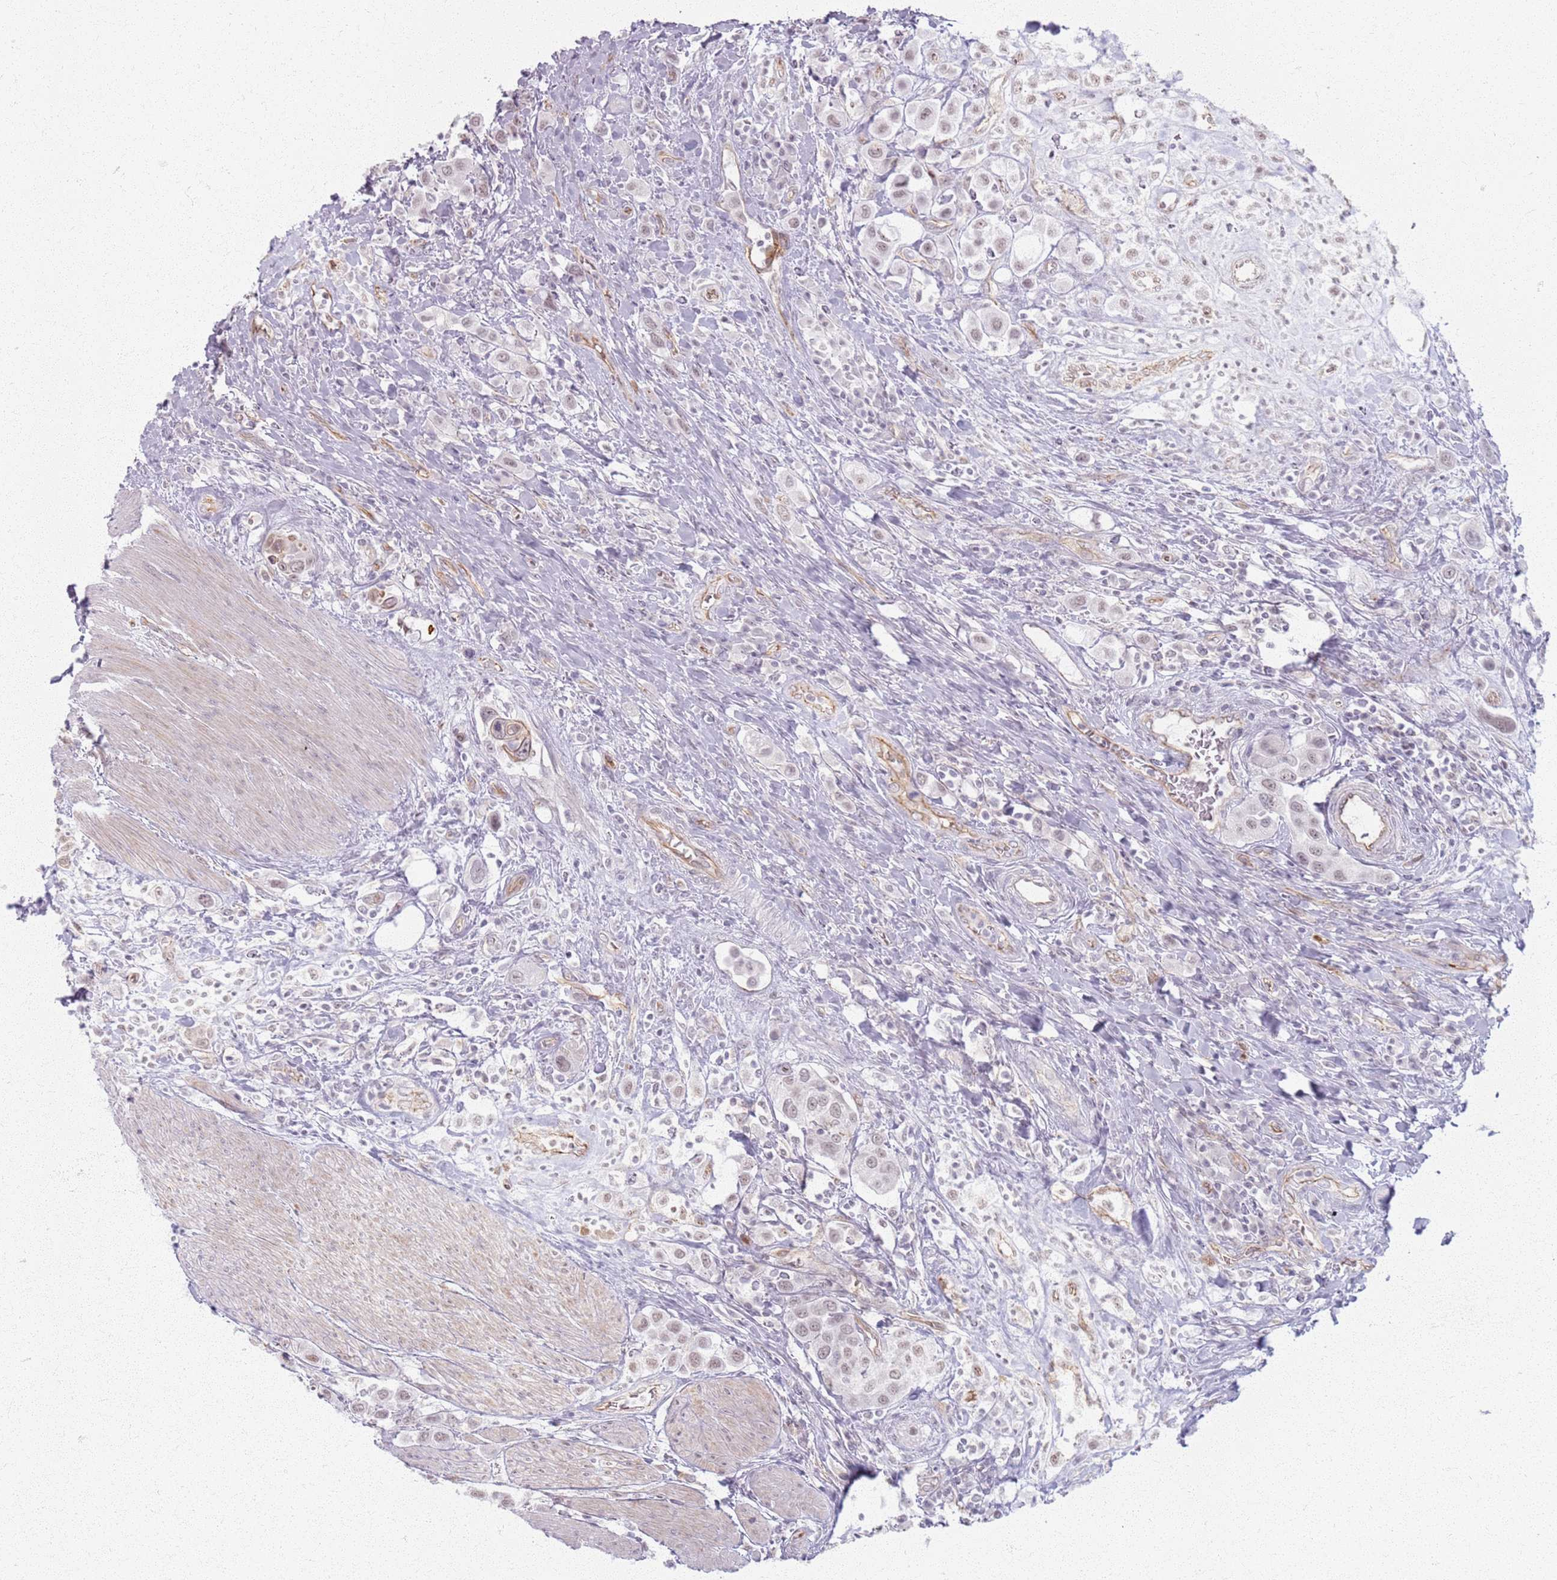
{"staining": {"intensity": "weak", "quantity": "25%-75%", "location": "nuclear"}, "tissue": "urothelial cancer", "cell_type": "Tumor cells", "image_type": "cancer", "snomed": [{"axis": "morphology", "description": "Urothelial carcinoma, High grade"}, {"axis": "topography", "description": "Urinary bladder"}], "caption": "Brown immunohistochemical staining in urothelial carcinoma (high-grade) reveals weak nuclear positivity in about 25%-75% of tumor cells.", "gene": "KCNA5", "patient": {"sex": "male", "age": 50}}